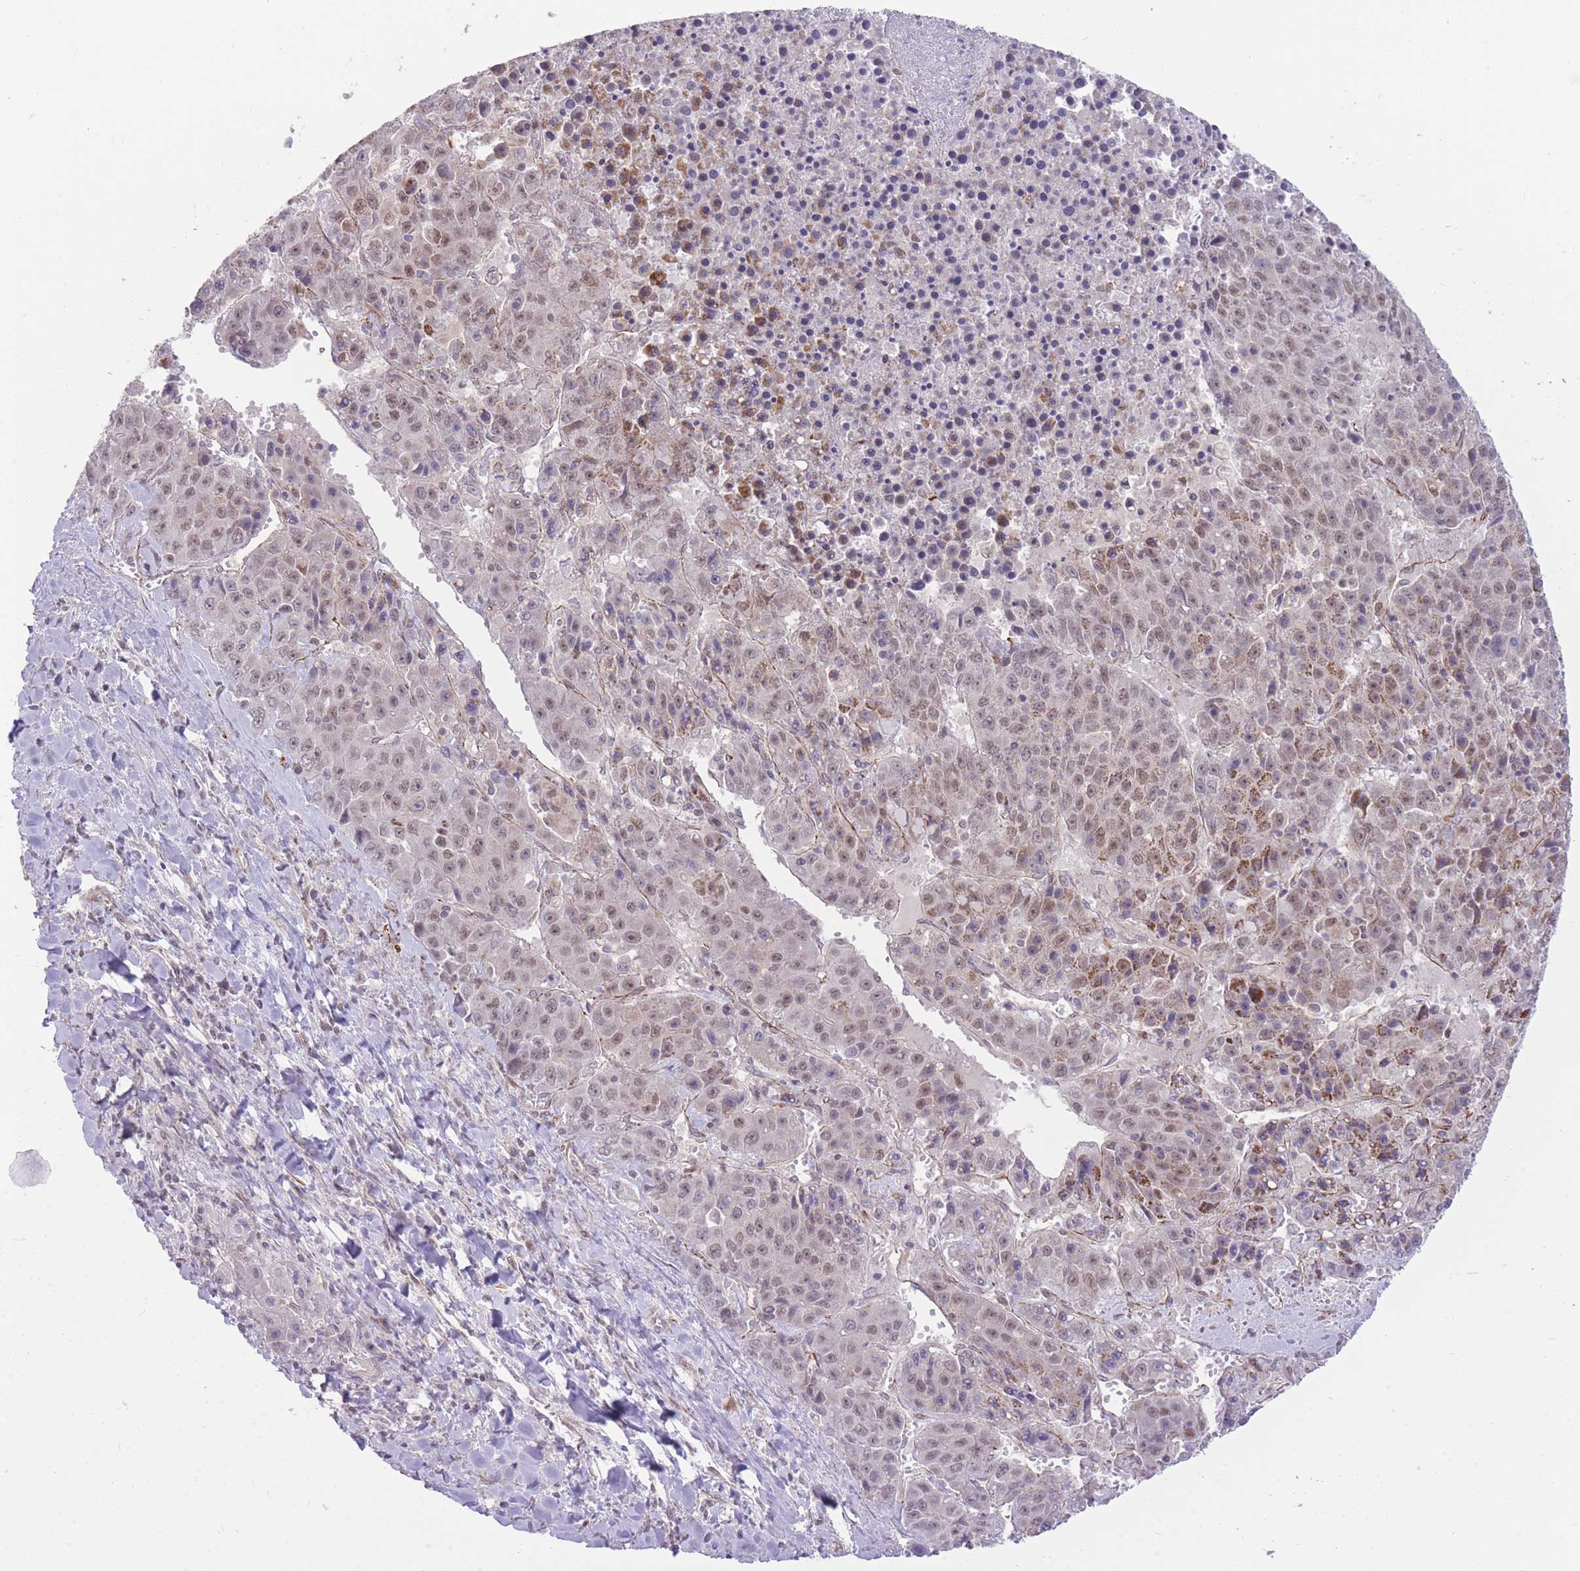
{"staining": {"intensity": "weak", "quantity": "25%-75%", "location": "cytoplasmic/membranous,nuclear"}, "tissue": "liver cancer", "cell_type": "Tumor cells", "image_type": "cancer", "snomed": [{"axis": "morphology", "description": "Carcinoma, Hepatocellular, NOS"}, {"axis": "topography", "description": "Liver"}], "caption": "Liver cancer (hepatocellular carcinoma) stained for a protein reveals weak cytoplasmic/membranous and nuclear positivity in tumor cells.", "gene": "ELL", "patient": {"sex": "female", "age": 53}}